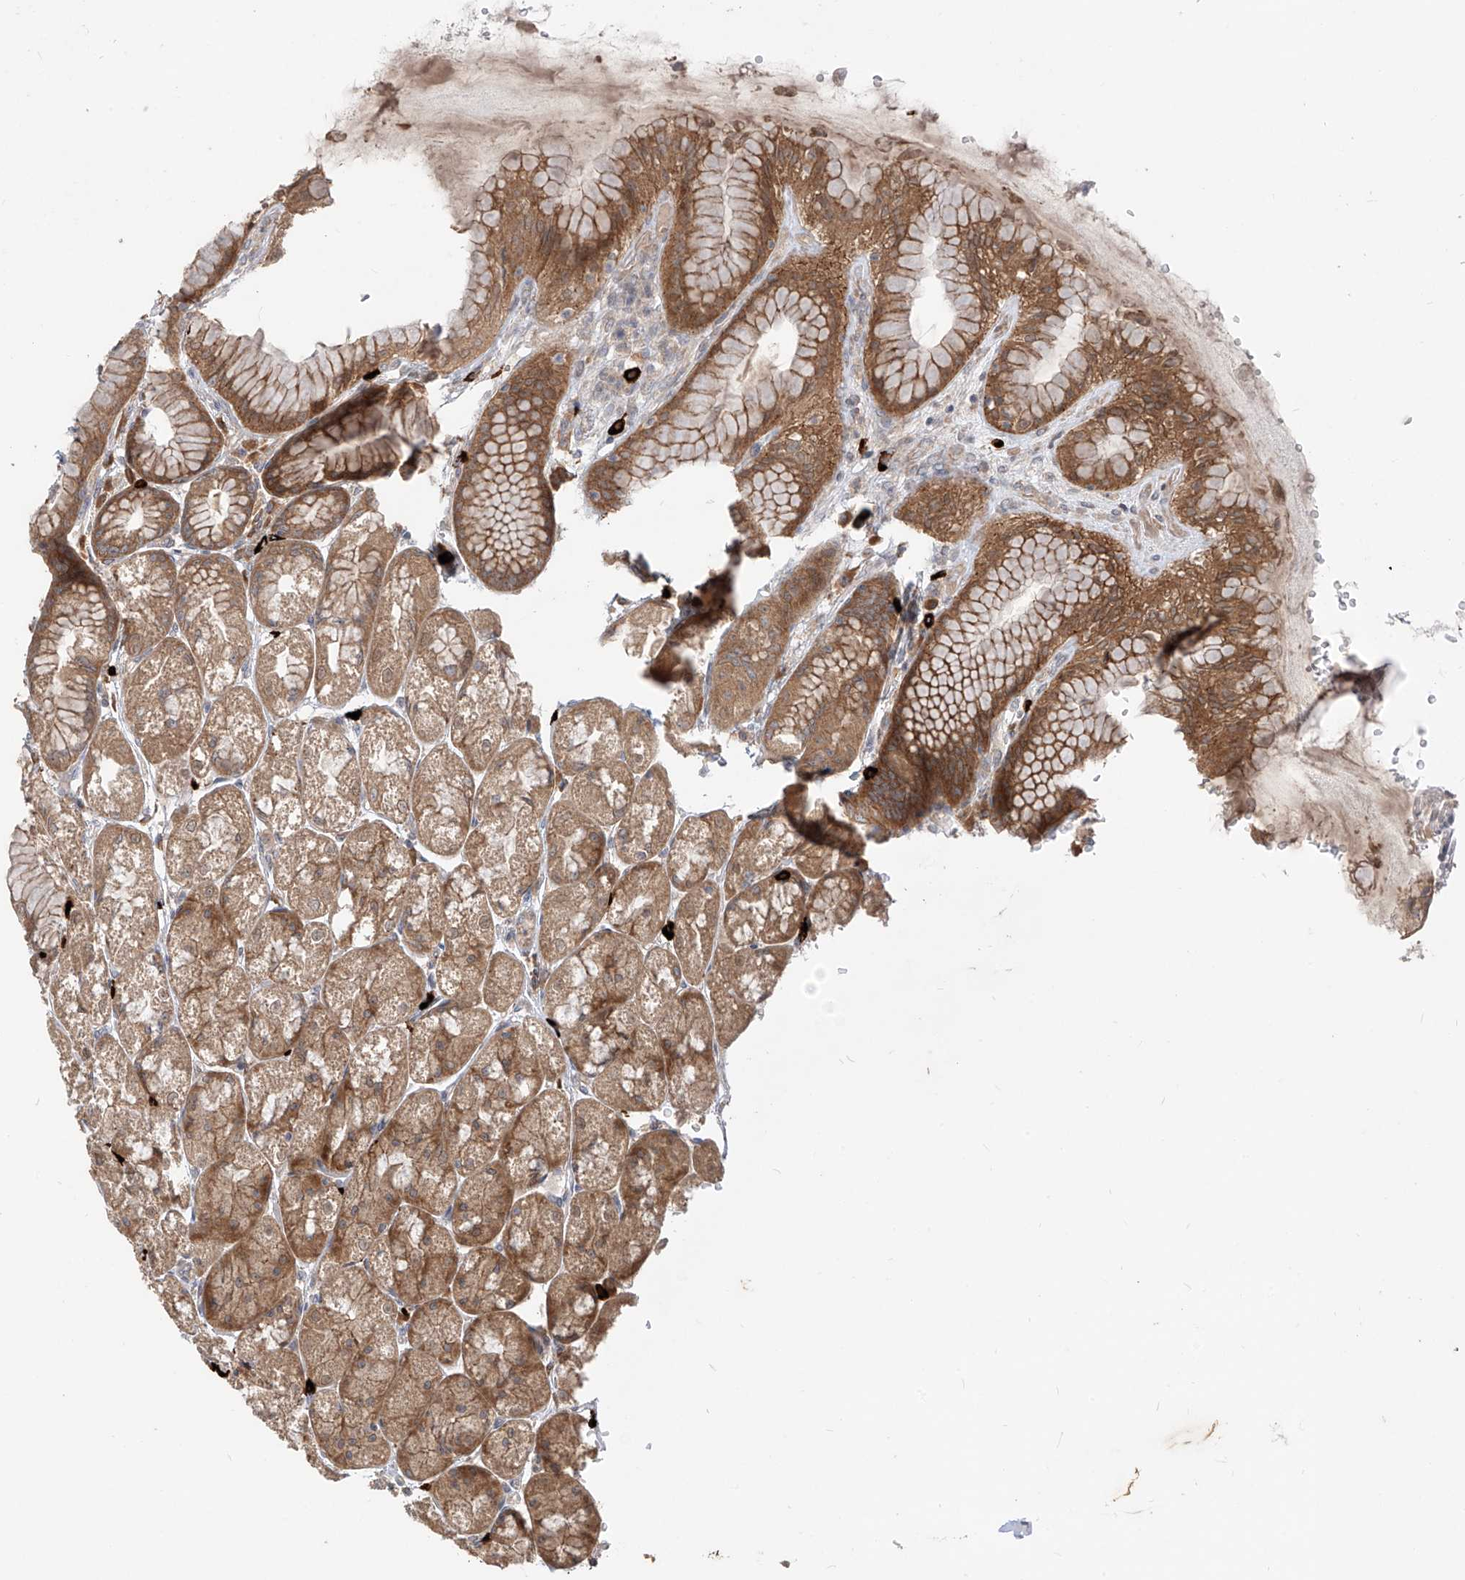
{"staining": {"intensity": "moderate", "quantity": ">75%", "location": "cytoplasmic/membranous"}, "tissue": "stomach", "cell_type": "Glandular cells", "image_type": "normal", "snomed": [{"axis": "morphology", "description": "Normal tissue, NOS"}, {"axis": "topography", "description": "Stomach"}], "caption": "An immunohistochemistry micrograph of normal tissue is shown. Protein staining in brown shows moderate cytoplasmic/membranous positivity in stomach within glandular cells. The staining was performed using DAB, with brown indicating positive protein expression. Nuclei are stained blue with hematoxylin.", "gene": "MTUS2", "patient": {"sex": "male", "age": 57}}